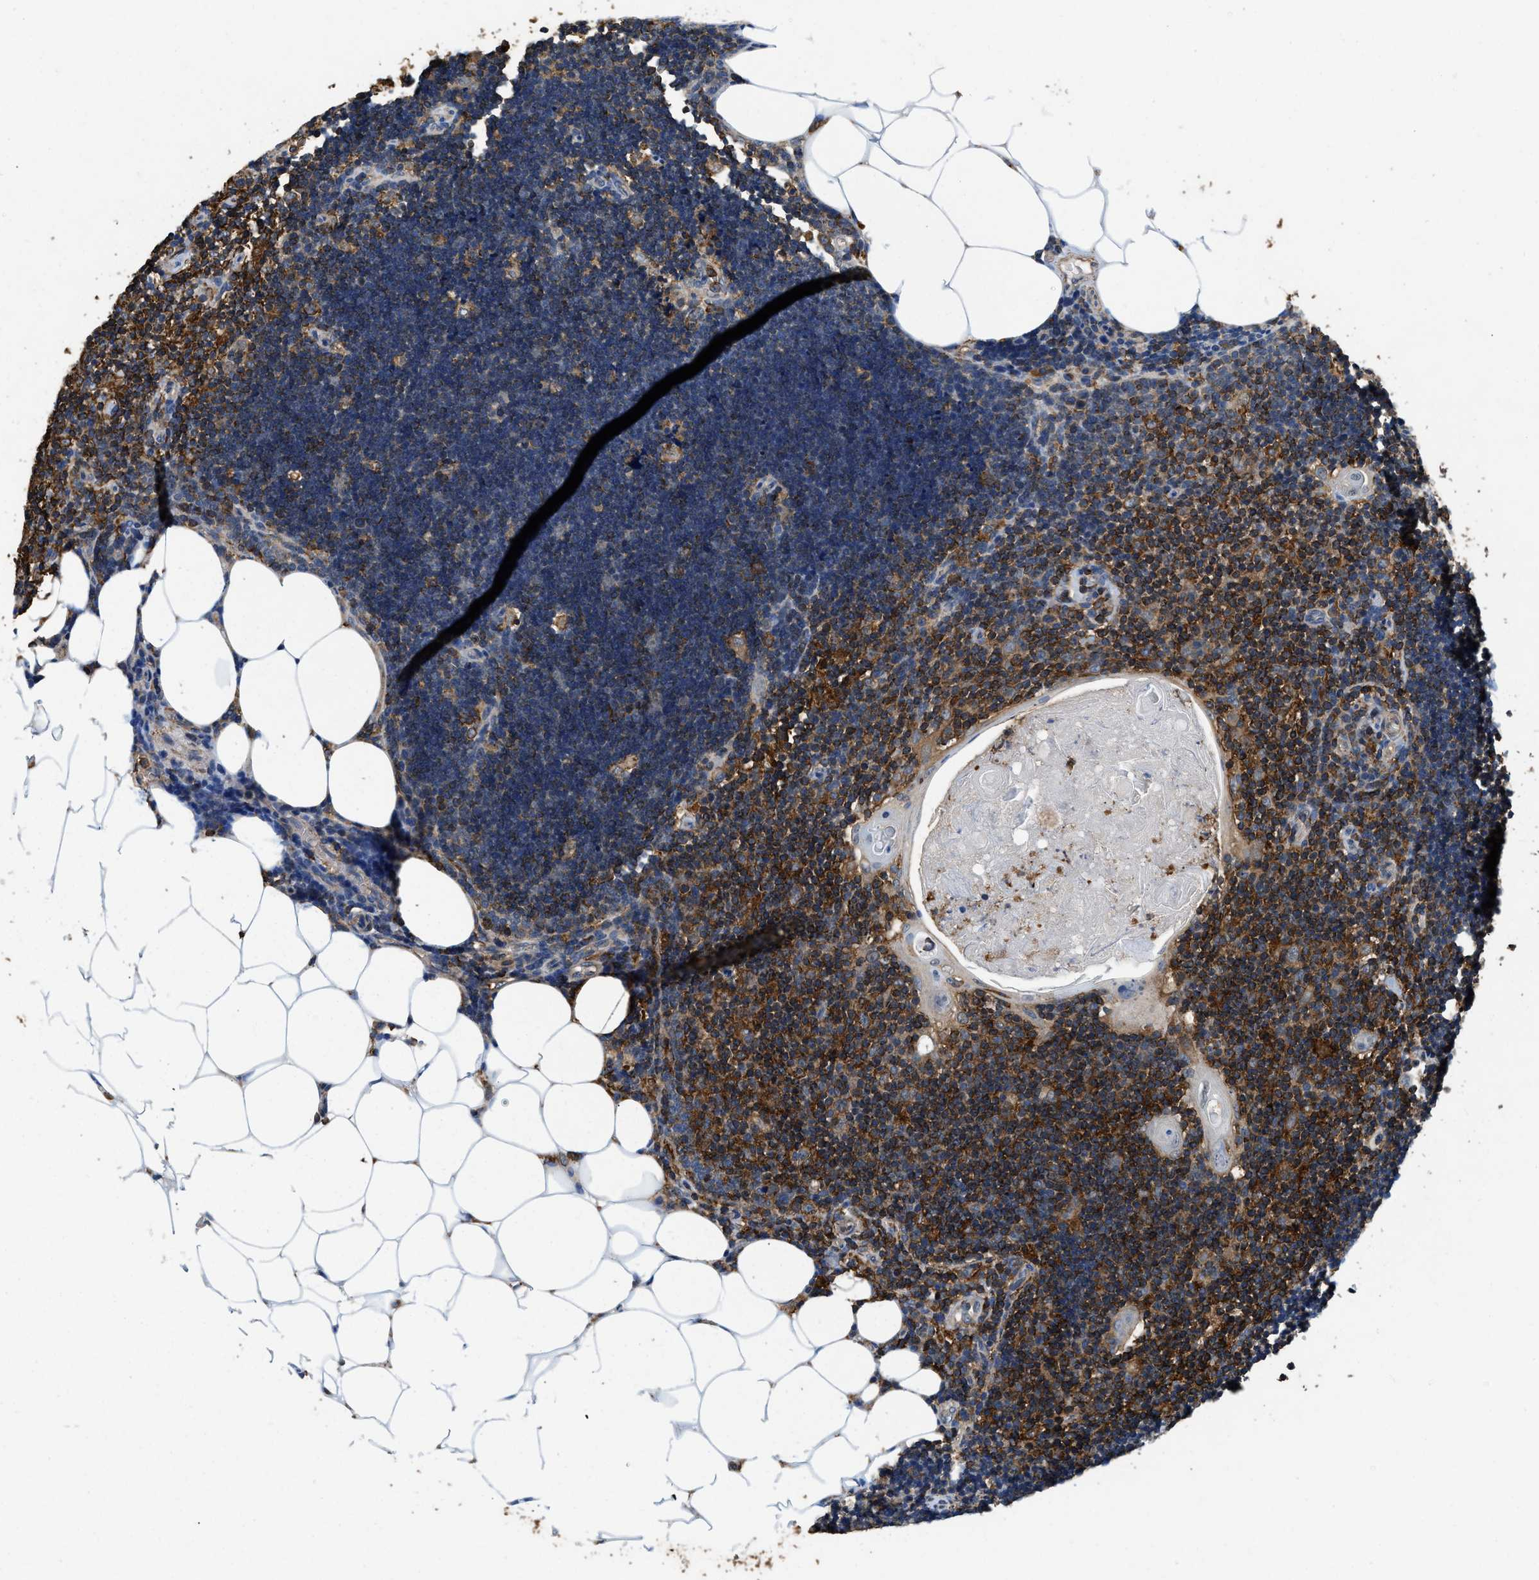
{"staining": {"intensity": "moderate", "quantity": ">75%", "location": "cytoplasmic/membranous"}, "tissue": "lymph node", "cell_type": "Germinal center cells", "image_type": "normal", "snomed": [{"axis": "morphology", "description": "Normal tissue, NOS"}, {"axis": "topography", "description": "Lymph node"}], "caption": "Brown immunohistochemical staining in normal human lymph node displays moderate cytoplasmic/membranous staining in approximately >75% of germinal center cells.", "gene": "LINGO2", "patient": {"sex": "male", "age": 33}}